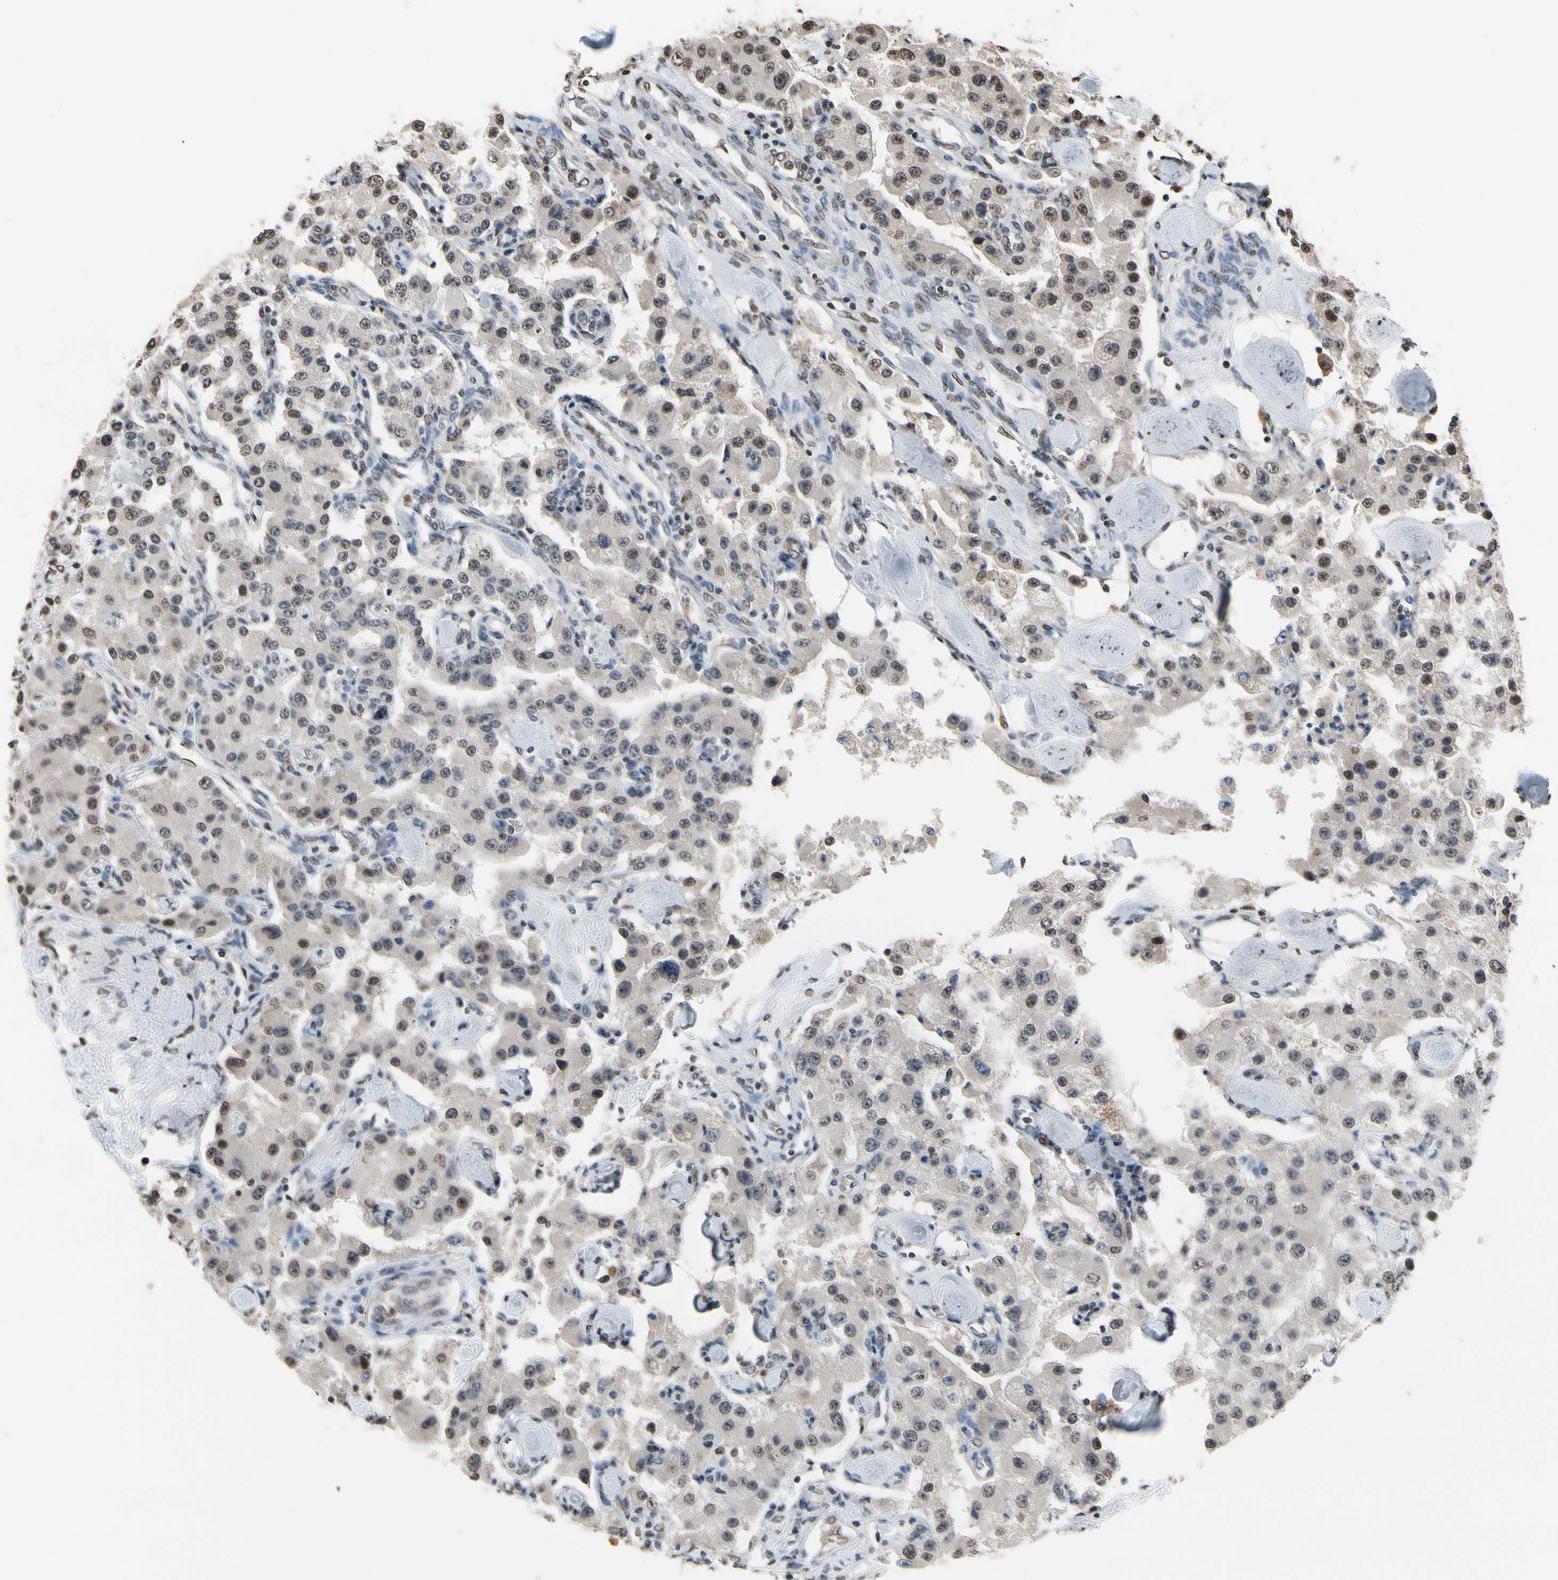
{"staining": {"intensity": "weak", "quantity": "<25%", "location": "nuclear"}, "tissue": "carcinoid", "cell_type": "Tumor cells", "image_type": "cancer", "snomed": [{"axis": "morphology", "description": "Carcinoid, malignant, NOS"}, {"axis": "topography", "description": "Pancreas"}], "caption": "Immunohistochemical staining of human carcinoid exhibits no significant positivity in tumor cells.", "gene": "HIPK2", "patient": {"sex": "male", "age": 41}}